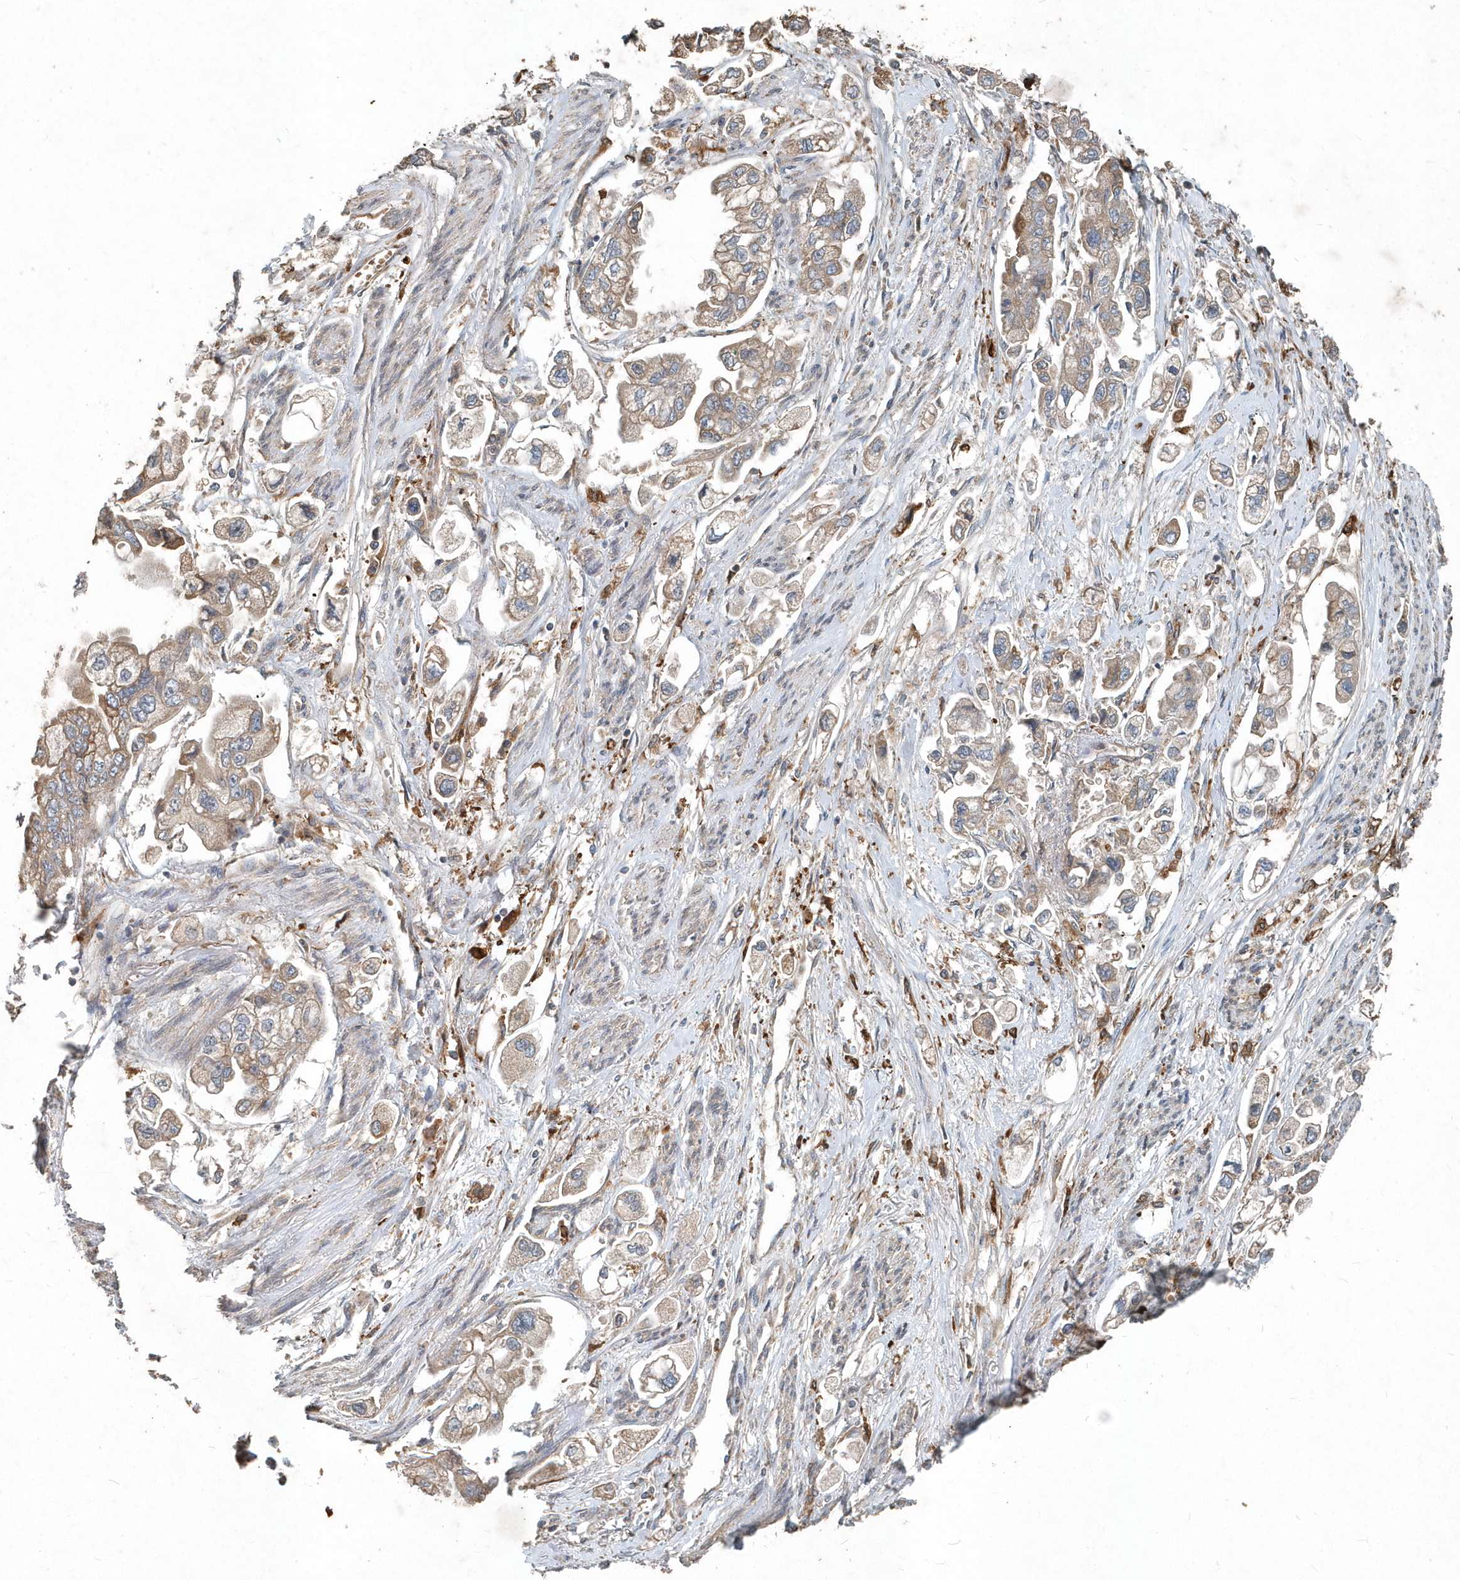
{"staining": {"intensity": "moderate", "quantity": "25%-75%", "location": "cytoplasmic/membranous"}, "tissue": "stomach cancer", "cell_type": "Tumor cells", "image_type": "cancer", "snomed": [{"axis": "morphology", "description": "Adenocarcinoma, NOS"}, {"axis": "topography", "description": "Stomach"}], "caption": "A high-resolution micrograph shows IHC staining of adenocarcinoma (stomach), which exhibits moderate cytoplasmic/membranous positivity in about 25%-75% of tumor cells. (DAB (3,3'-diaminobenzidine) = brown stain, brightfield microscopy at high magnification).", "gene": "SCFD2", "patient": {"sex": "male", "age": 62}}